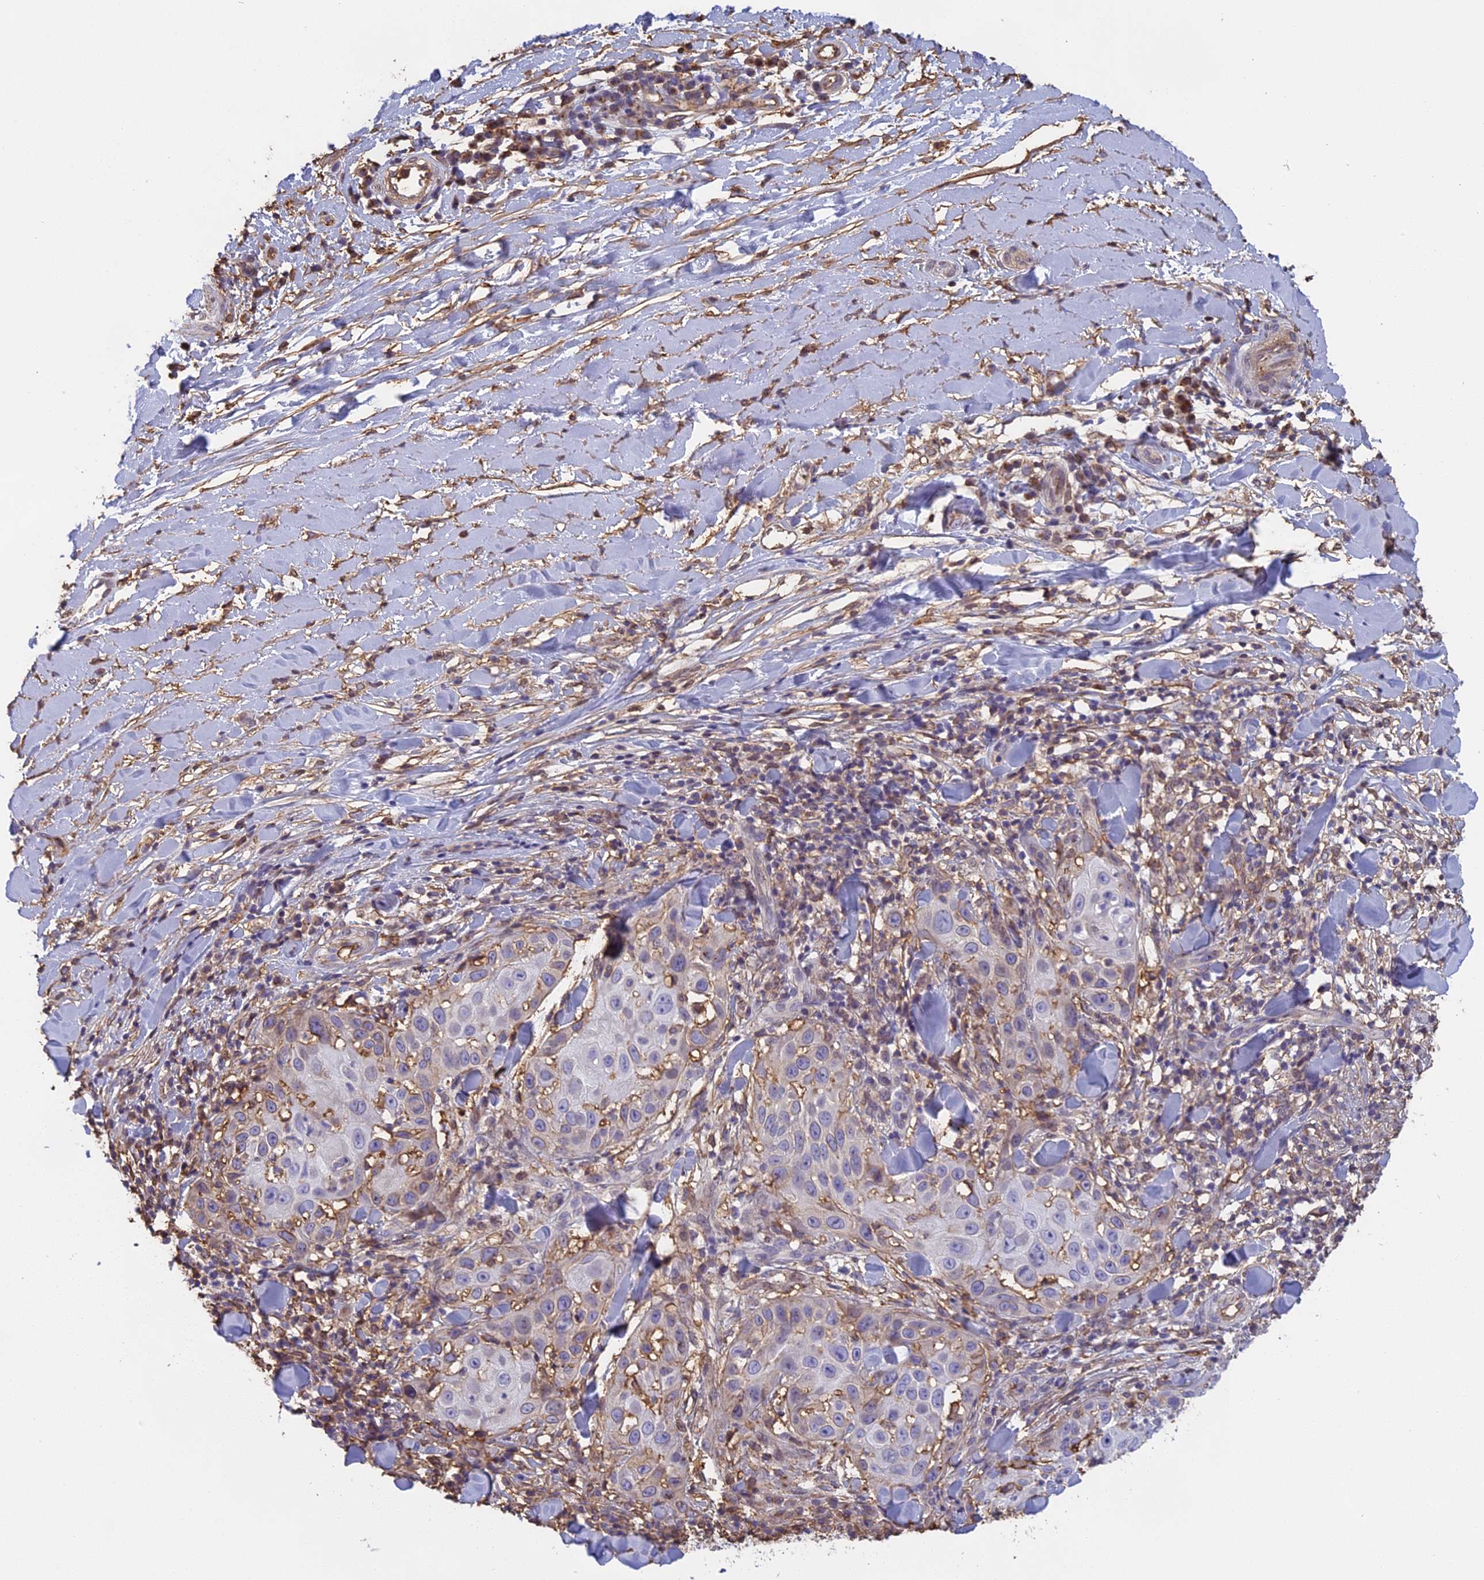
{"staining": {"intensity": "negative", "quantity": "none", "location": "none"}, "tissue": "skin cancer", "cell_type": "Tumor cells", "image_type": "cancer", "snomed": [{"axis": "morphology", "description": "Squamous cell carcinoma, NOS"}, {"axis": "topography", "description": "Skin"}], "caption": "This is a histopathology image of IHC staining of squamous cell carcinoma (skin), which shows no staining in tumor cells.", "gene": "TMEM255B", "patient": {"sex": "female", "age": 44}}